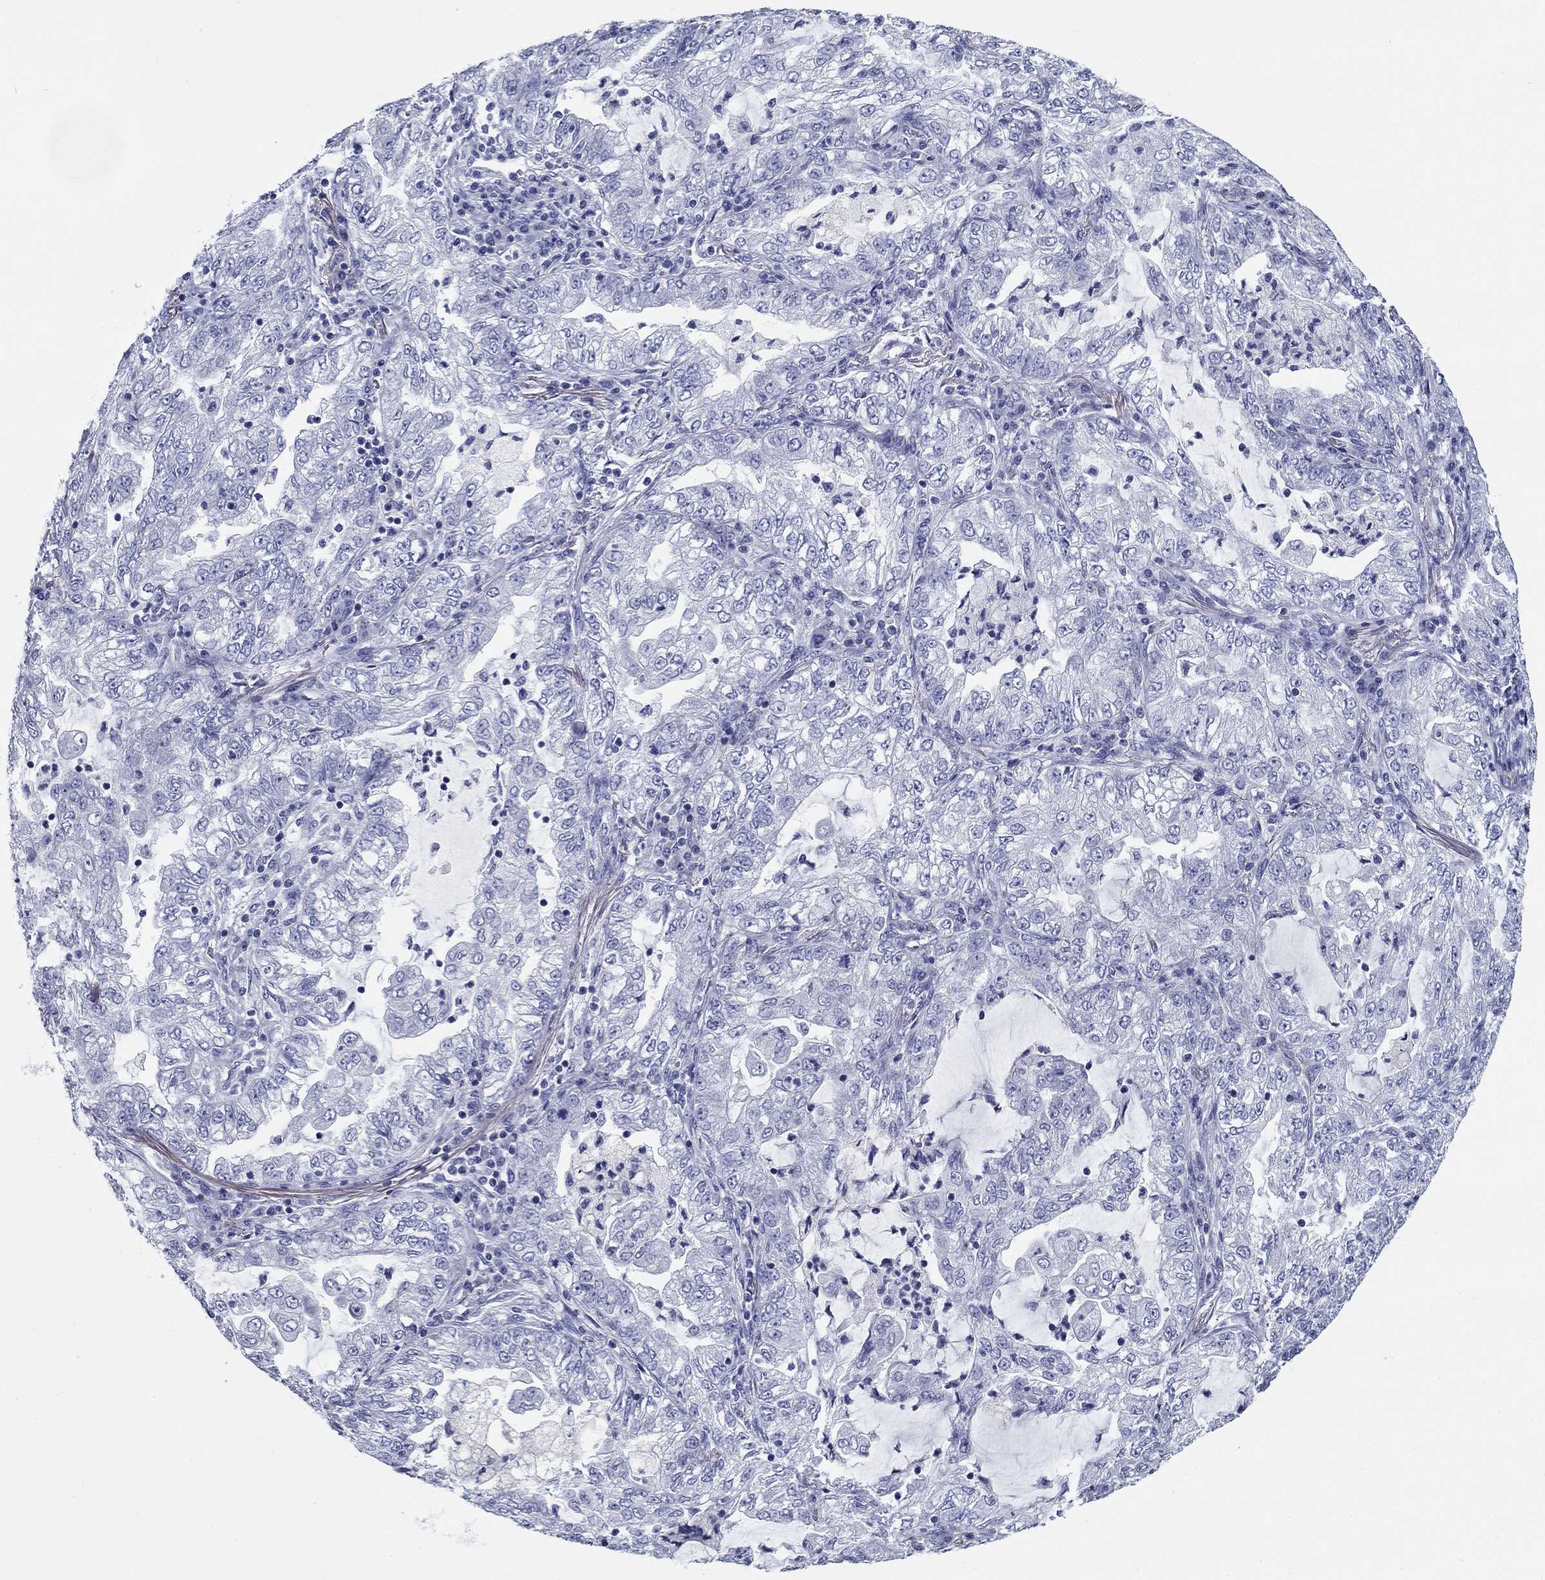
{"staining": {"intensity": "negative", "quantity": "none", "location": "none"}, "tissue": "lung cancer", "cell_type": "Tumor cells", "image_type": "cancer", "snomed": [{"axis": "morphology", "description": "Adenocarcinoma, NOS"}, {"axis": "topography", "description": "Lung"}], "caption": "Tumor cells show no significant protein expression in lung cancer.", "gene": "UPB1", "patient": {"sex": "female", "age": 73}}